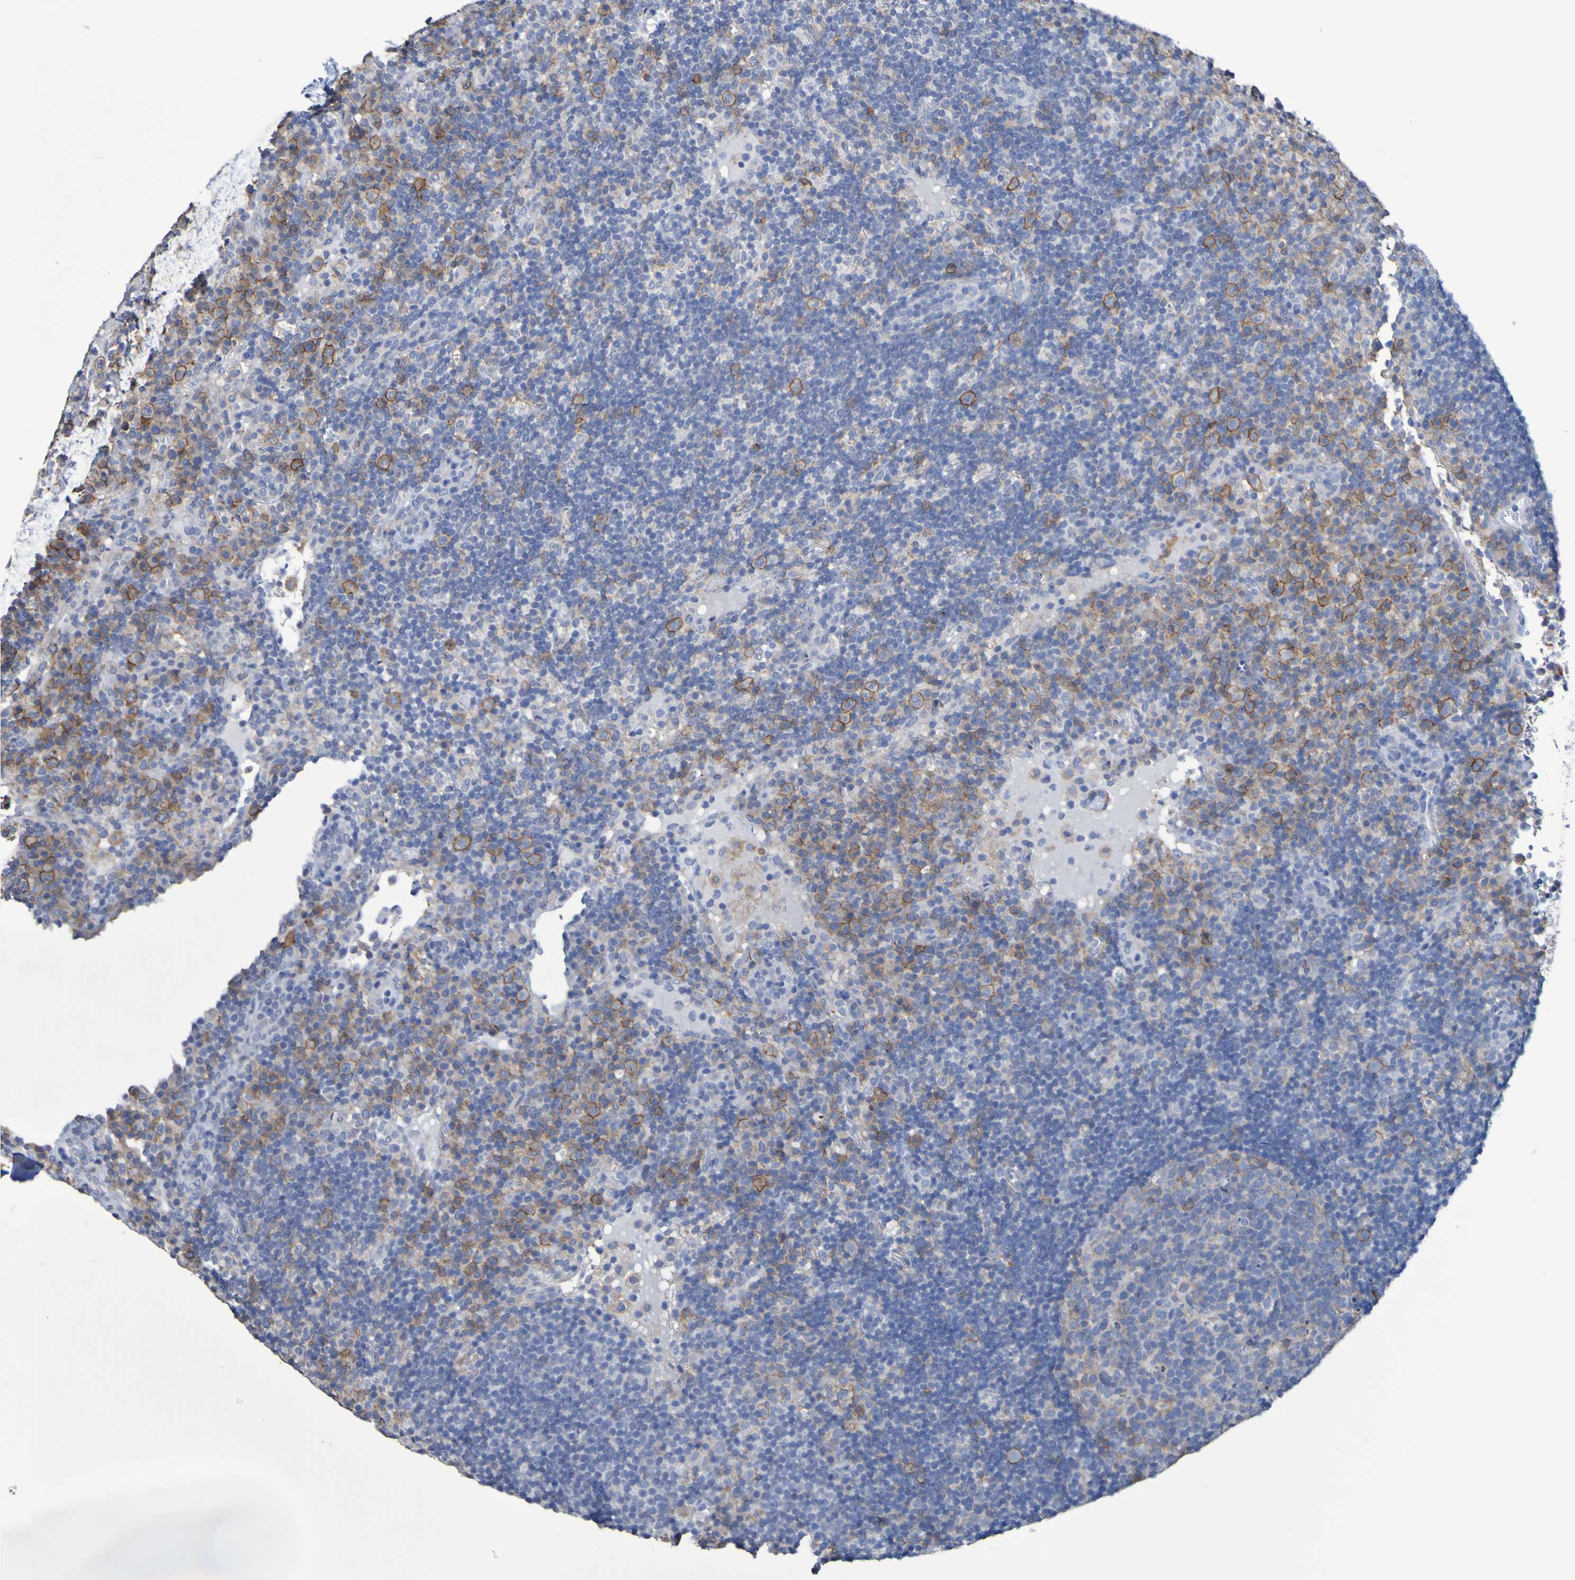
{"staining": {"intensity": "weak", "quantity": "25%-75%", "location": "cytoplasmic/membranous"}, "tissue": "lymph node", "cell_type": "Germinal center cells", "image_type": "normal", "snomed": [{"axis": "morphology", "description": "Normal tissue, NOS"}, {"axis": "topography", "description": "Lymph node"}], "caption": "Lymph node stained with DAB immunohistochemistry (IHC) demonstrates low levels of weak cytoplasmic/membranous positivity in about 25%-75% of germinal center cells. The protein is stained brown, and the nuclei are stained in blue (DAB IHC with brightfield microscopy, high magnification).", "gene": "SLC3A2", "patient": {"sex": "female", "age": 53}}